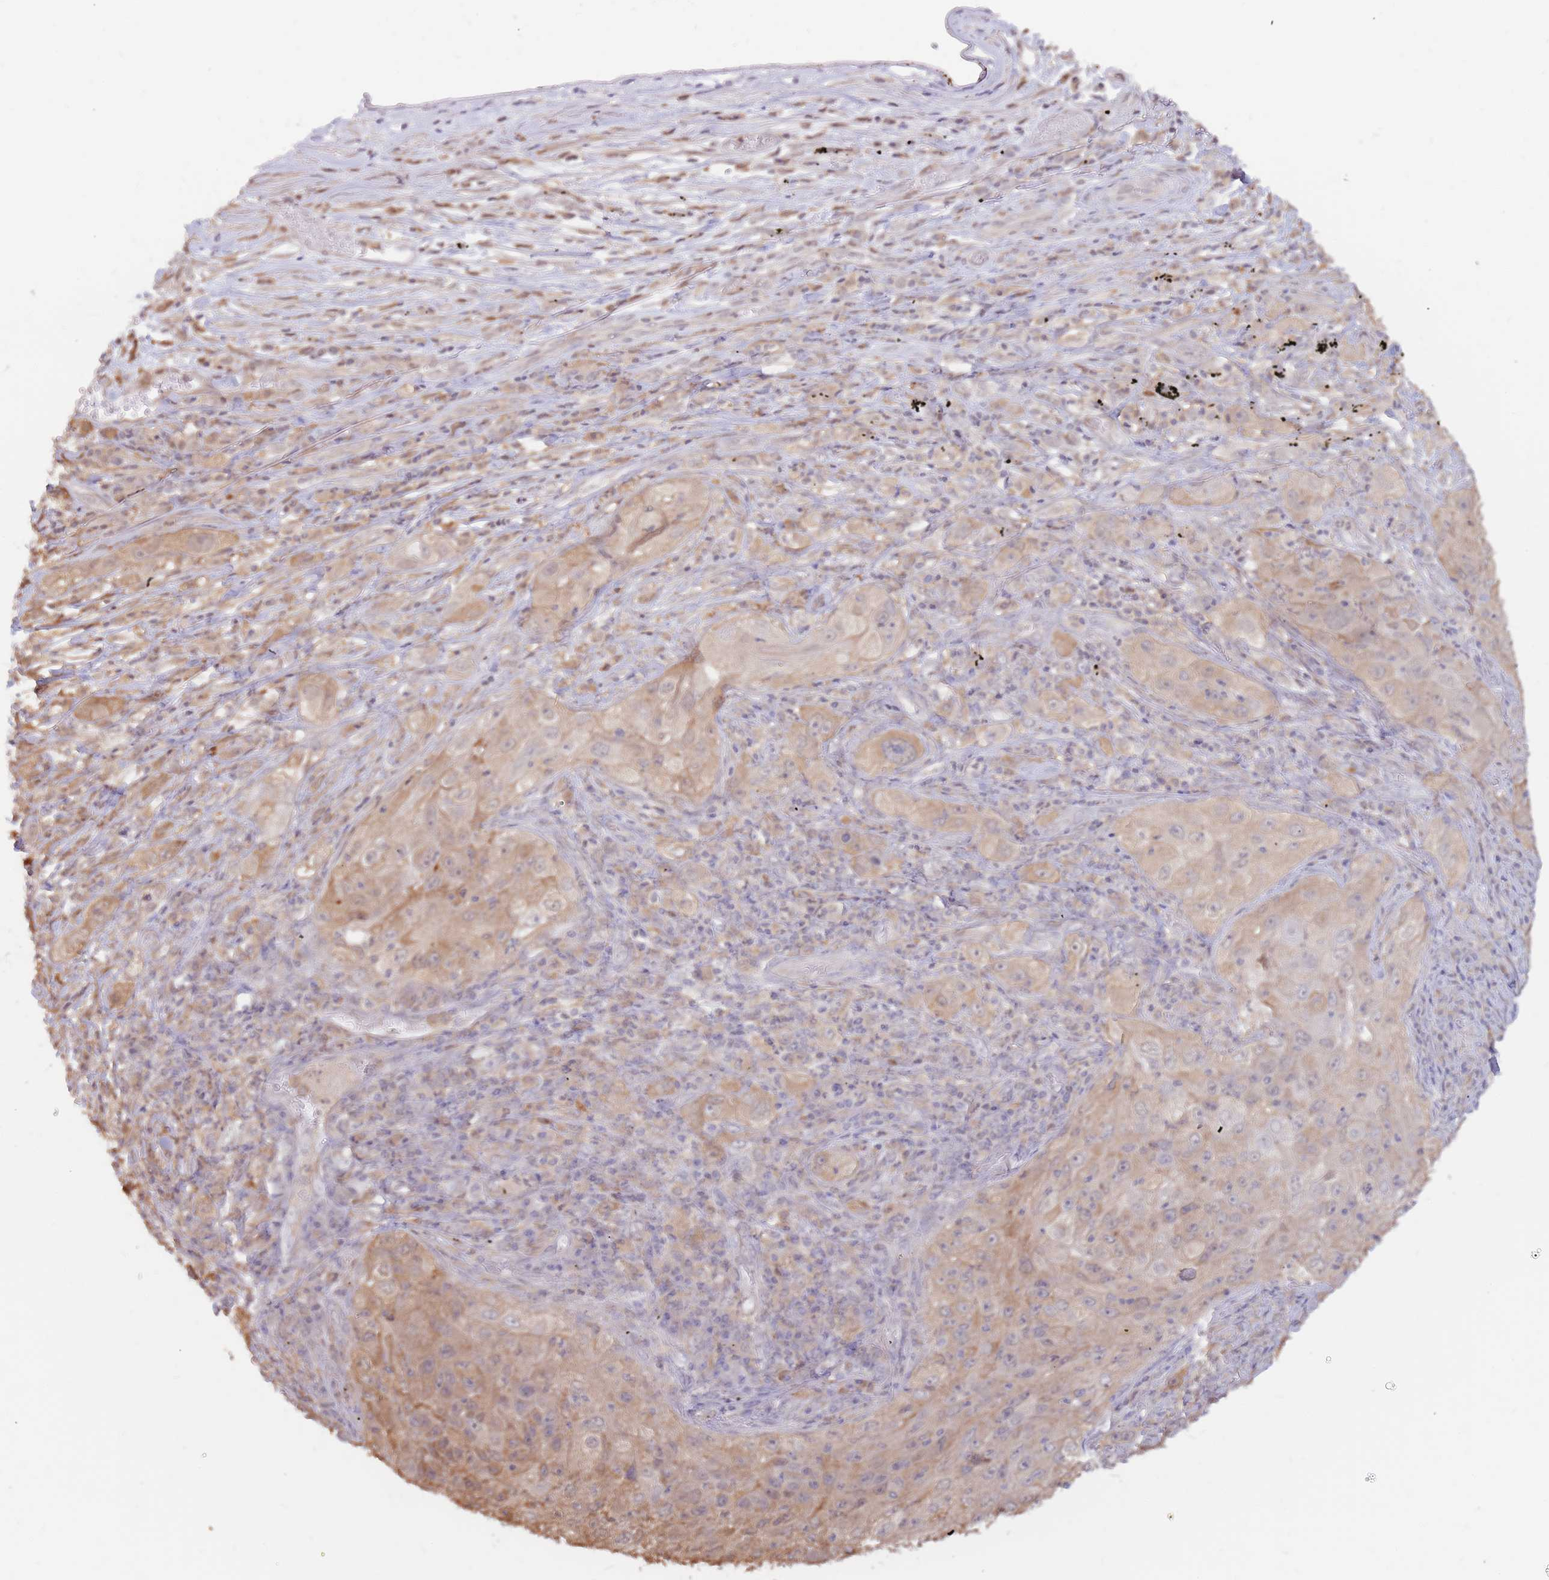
{"staining": {"intensity": "moderate", "quantity": ">75%", "location": "cytoplasmic/membranous"}, "tissue": "lung cancer", "cell_type": "Tumor cells", "image_type": "cancer", "snomed": [{"axis": "morphology", "description": "Squamous cell carcinoma, NOS"}, {"axis": "topography", "description": "Lung"}], "caption": "An image of lung cancer stained for a protein demonstrates moderate cytoplasmic/membranous brown staining in tumor cells. Immunohistochemistry (ihc) stains the protein of interest in brown and the nuclei are stained blue.", "gene": "AP5S1", "patient": {"sex": "female", "age": 69}}